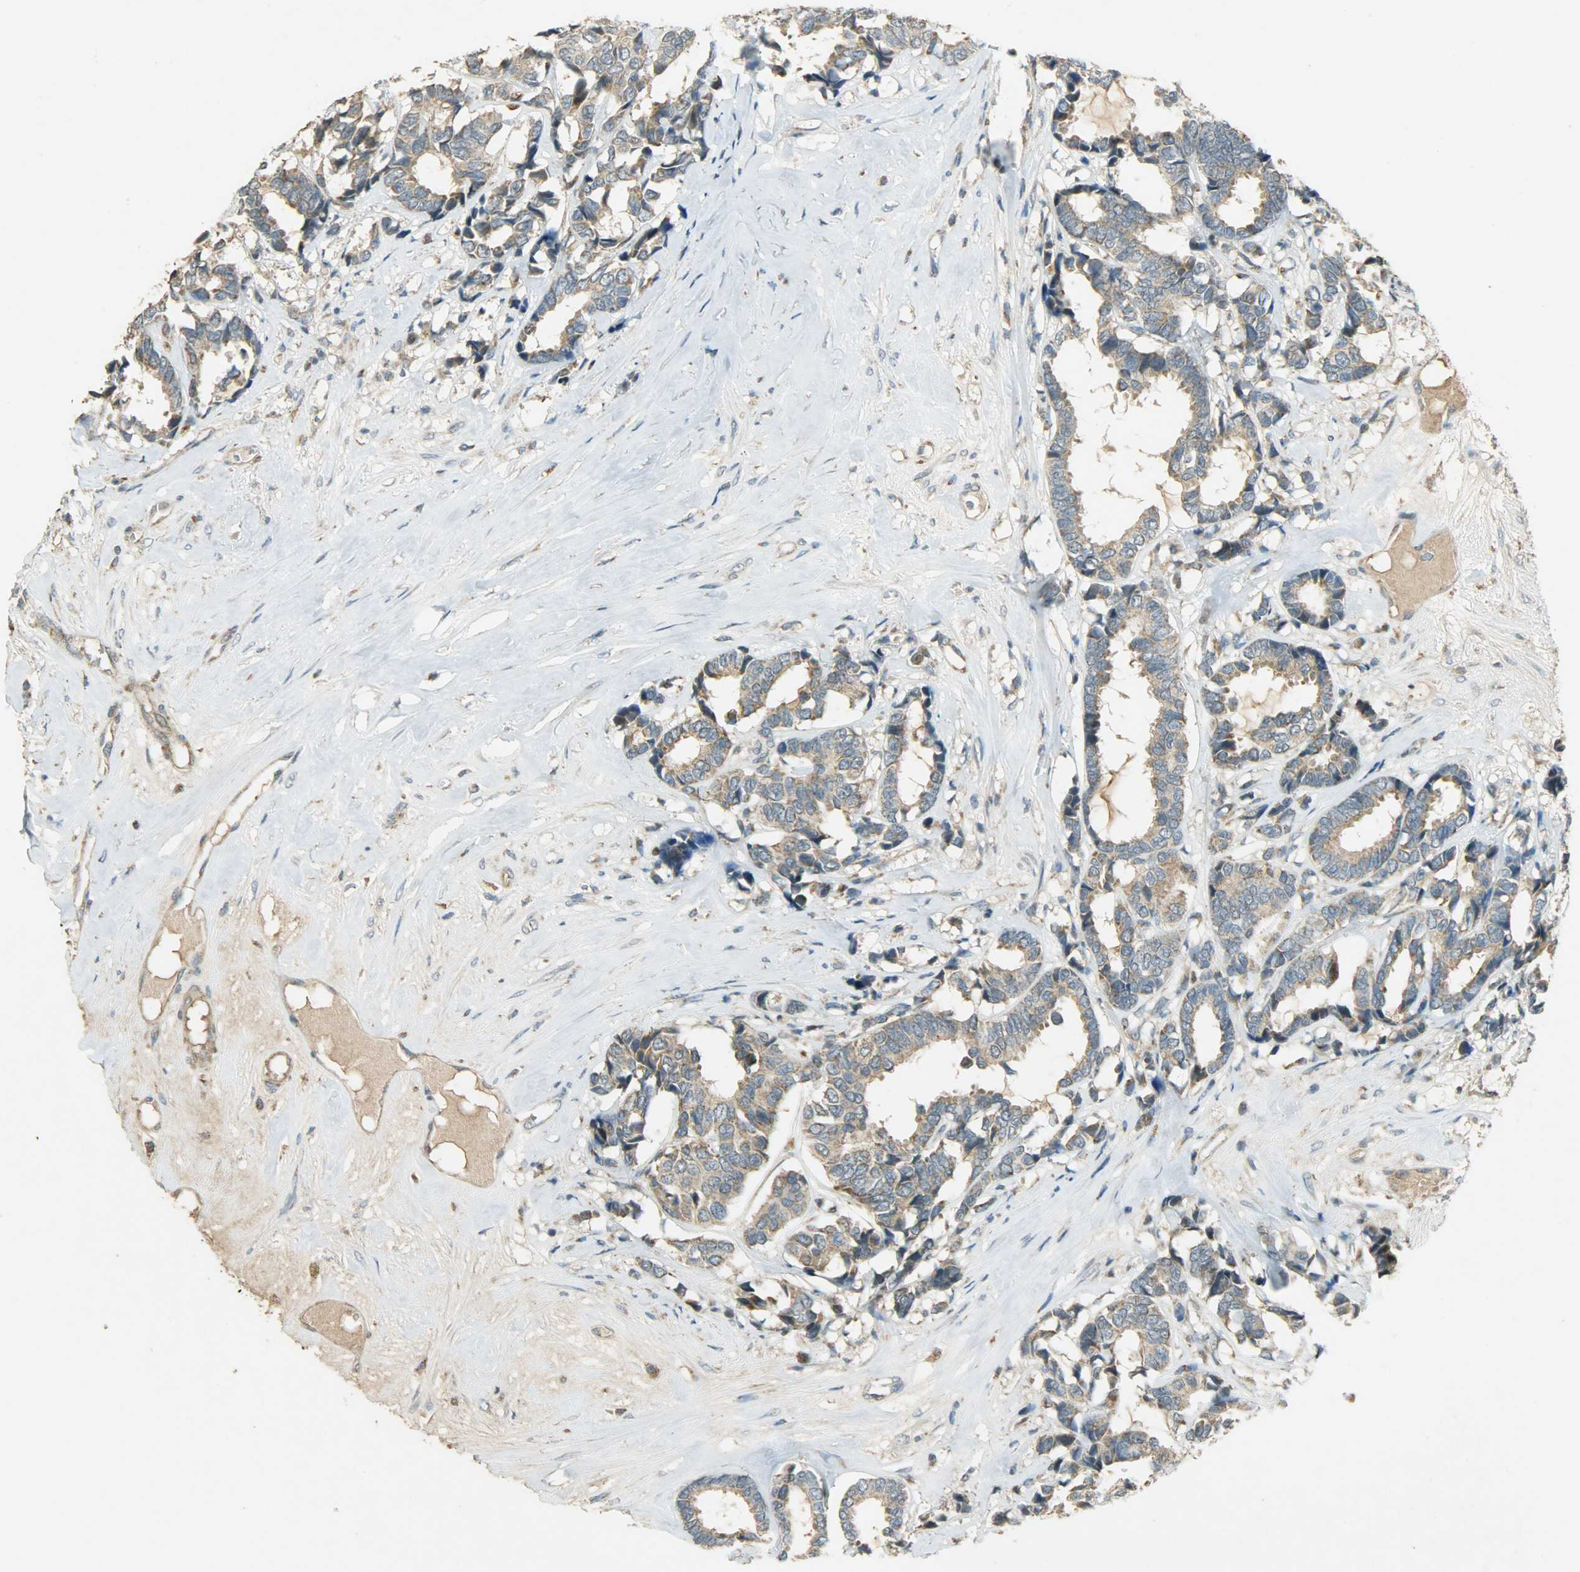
{"staining": {"intensity": "weak", "quantity": ">75%", "location": "cytoplasmic/membranous"}, "tissue": "breast cancer", "cell_type": "Tumor cells", "image_type": "cancer", "snomed": [{"axis": "morphology", "description": "Duct carcinoma"}, {"axis": "topography", "description": "Breast"}], "caption": "This is a micrograph of immunohistochemistry staining of invasive ductal carcinoma (breast), which shows weak positivity in the cytoplasmic/membranous of tumor cells.", "gene": "HDHD5", "patient": {"sex": "female", "age": 87}}